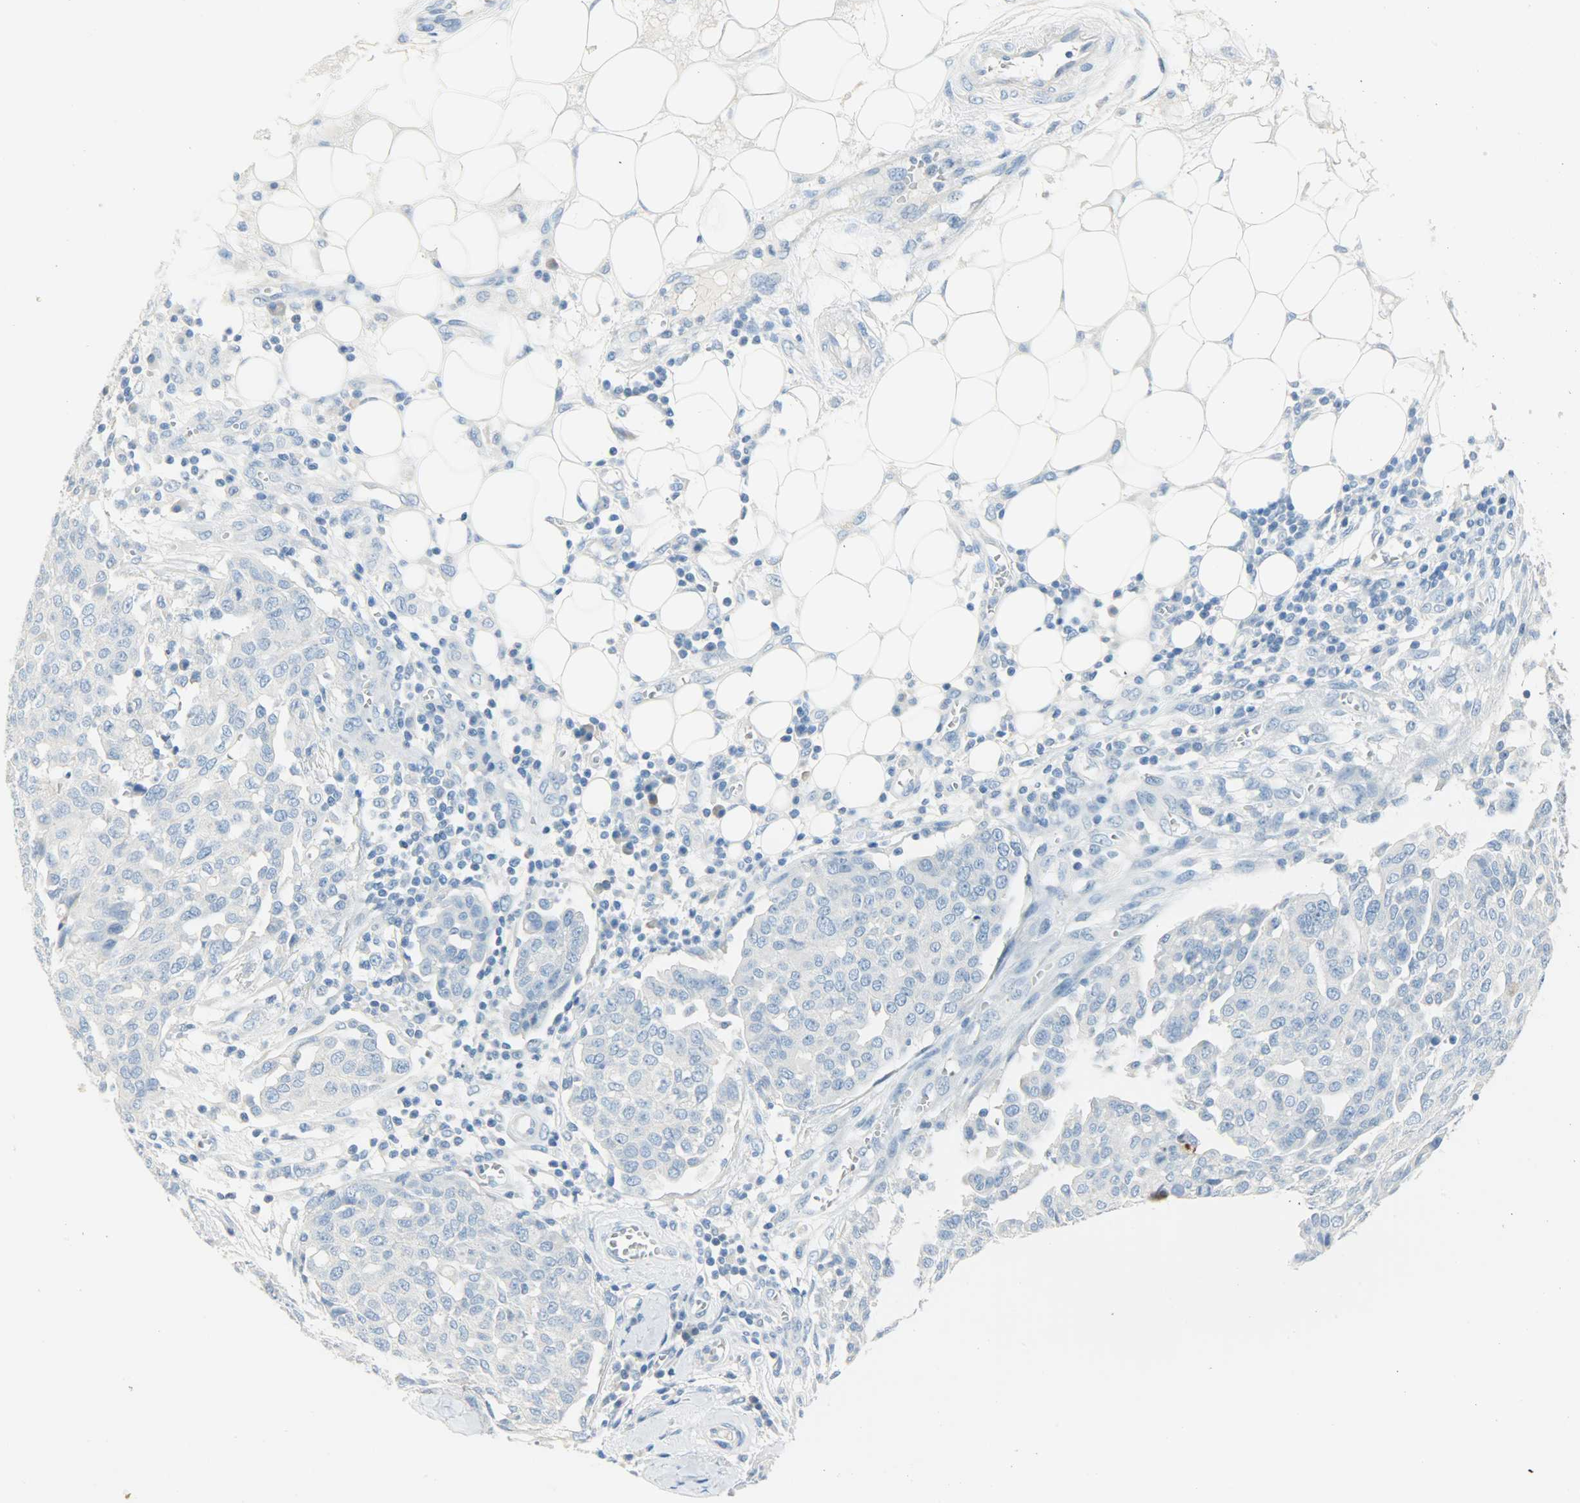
{"staining": {"intensity": "negative", "quantity": "none", "location": "none"}, "tissue": "ovarian cancer", "cell_type": "Tumor cells", "image_type": "cancer", "snomed": [{"axis": "morphology", "description": "Cystadenocarcinoma, serous, NOS"}, {"axis": "topography", "description": "Soft tissue"}, {"axis": "topography", "description": "Ovary"}], "caption": "Tumor cells show no significant protein expression in ovarian serous cystadenocarcinoma.", "gene": "PROM1", "patient": {"sex": "female", "age": 57}}